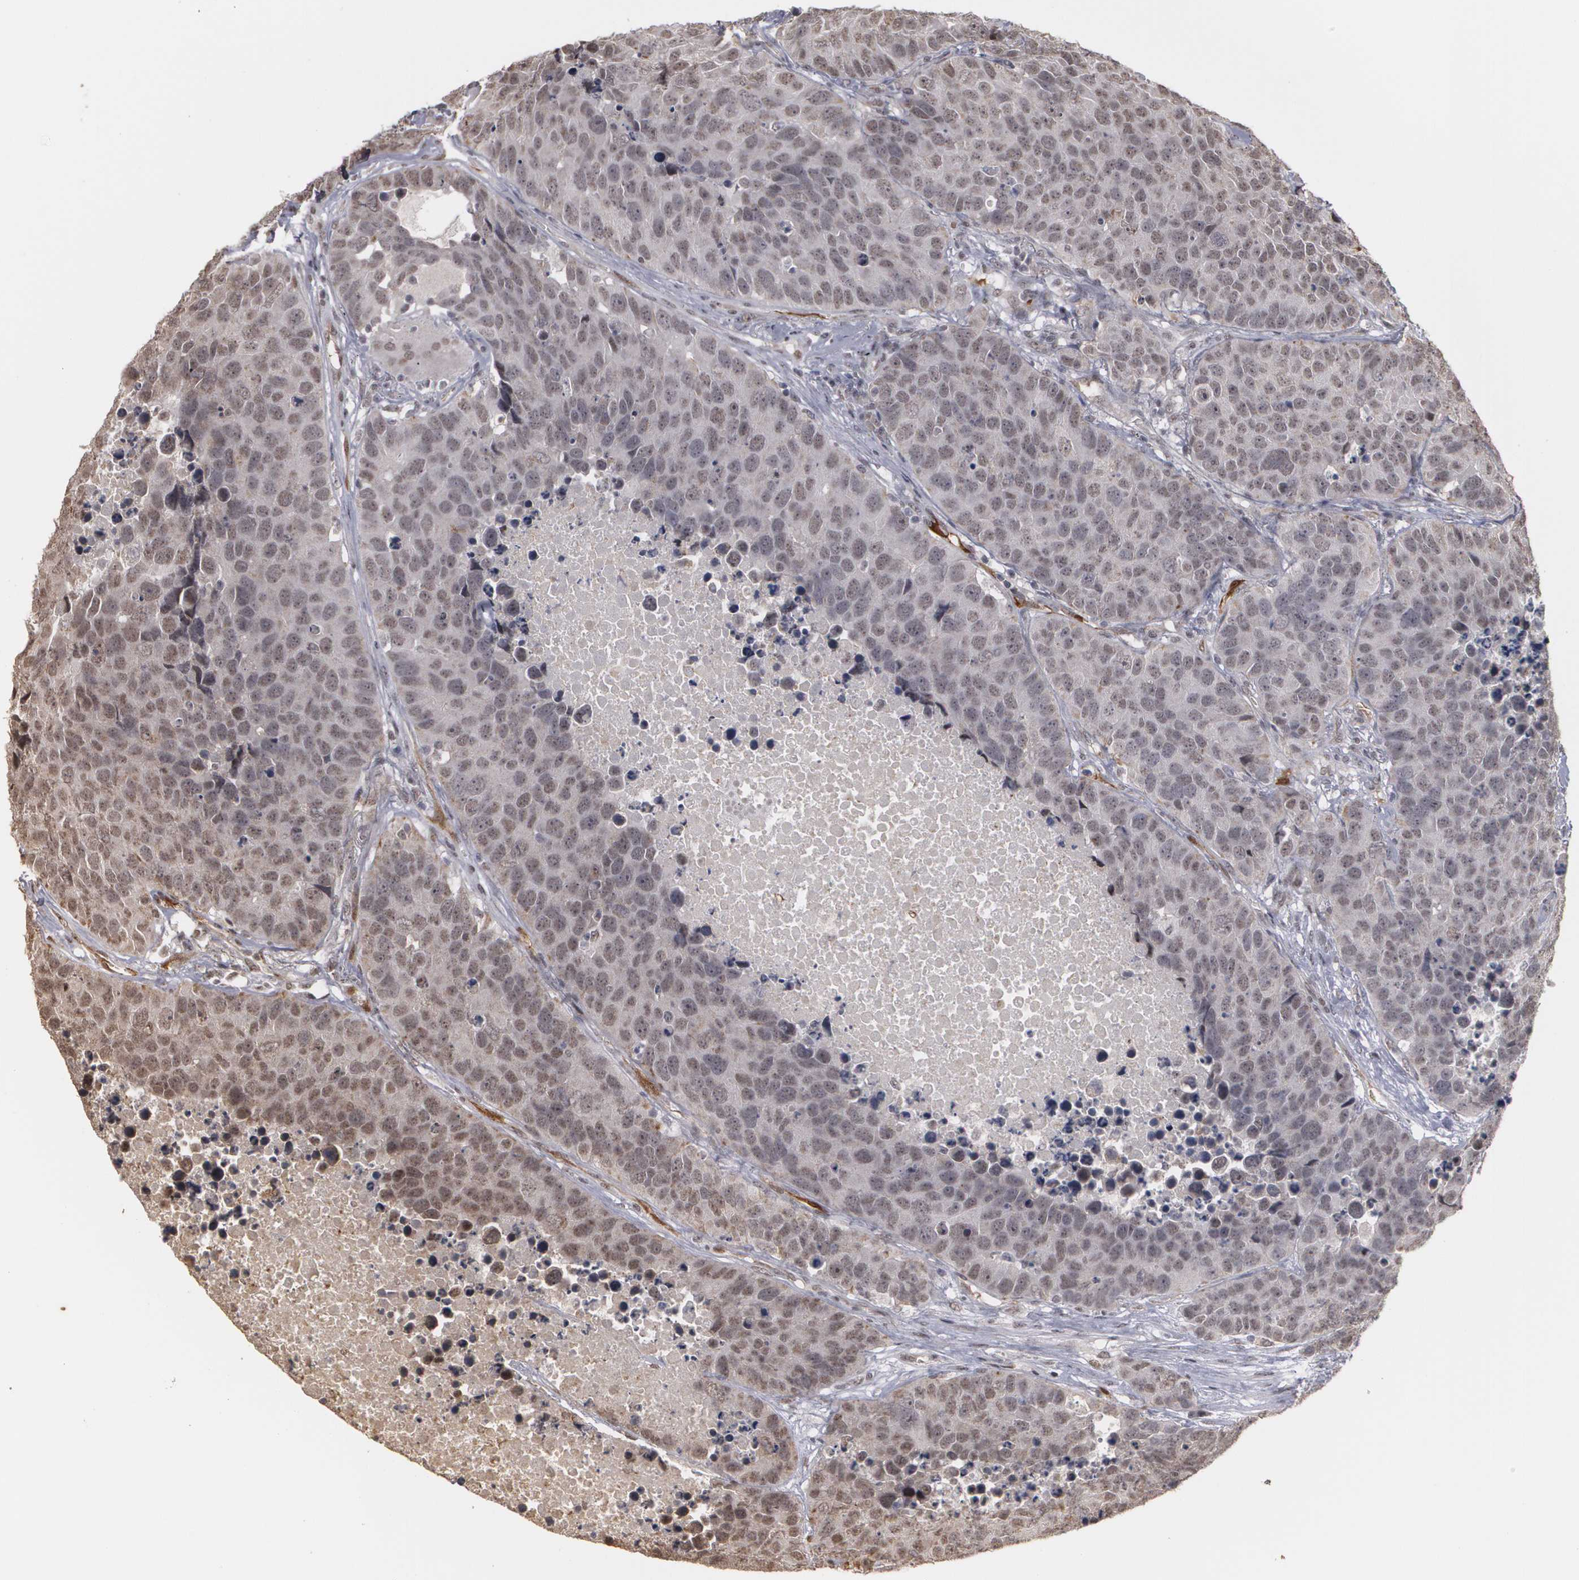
{"staining": {"intensity": "weak", "quantity": ">75%", "location": "cytoplasmic/membranous,nuclear"}, "tissue": "carcinoid", "cell_type": "Tumor cells", "image_type": "cancer", "snomed": [{"axis": "morphology", "description": "Carcinoid, malignant, NOS"}, {"axis": "topography", "description": "Lung"}], "caption": "A brown stain shows weak cytoplasmic/membranous and nuclear staining of a protein in human malignant carcinoid tumor cells.", "gene": "ZNF75A", "patient": {"sex": "male", "age": 60}}